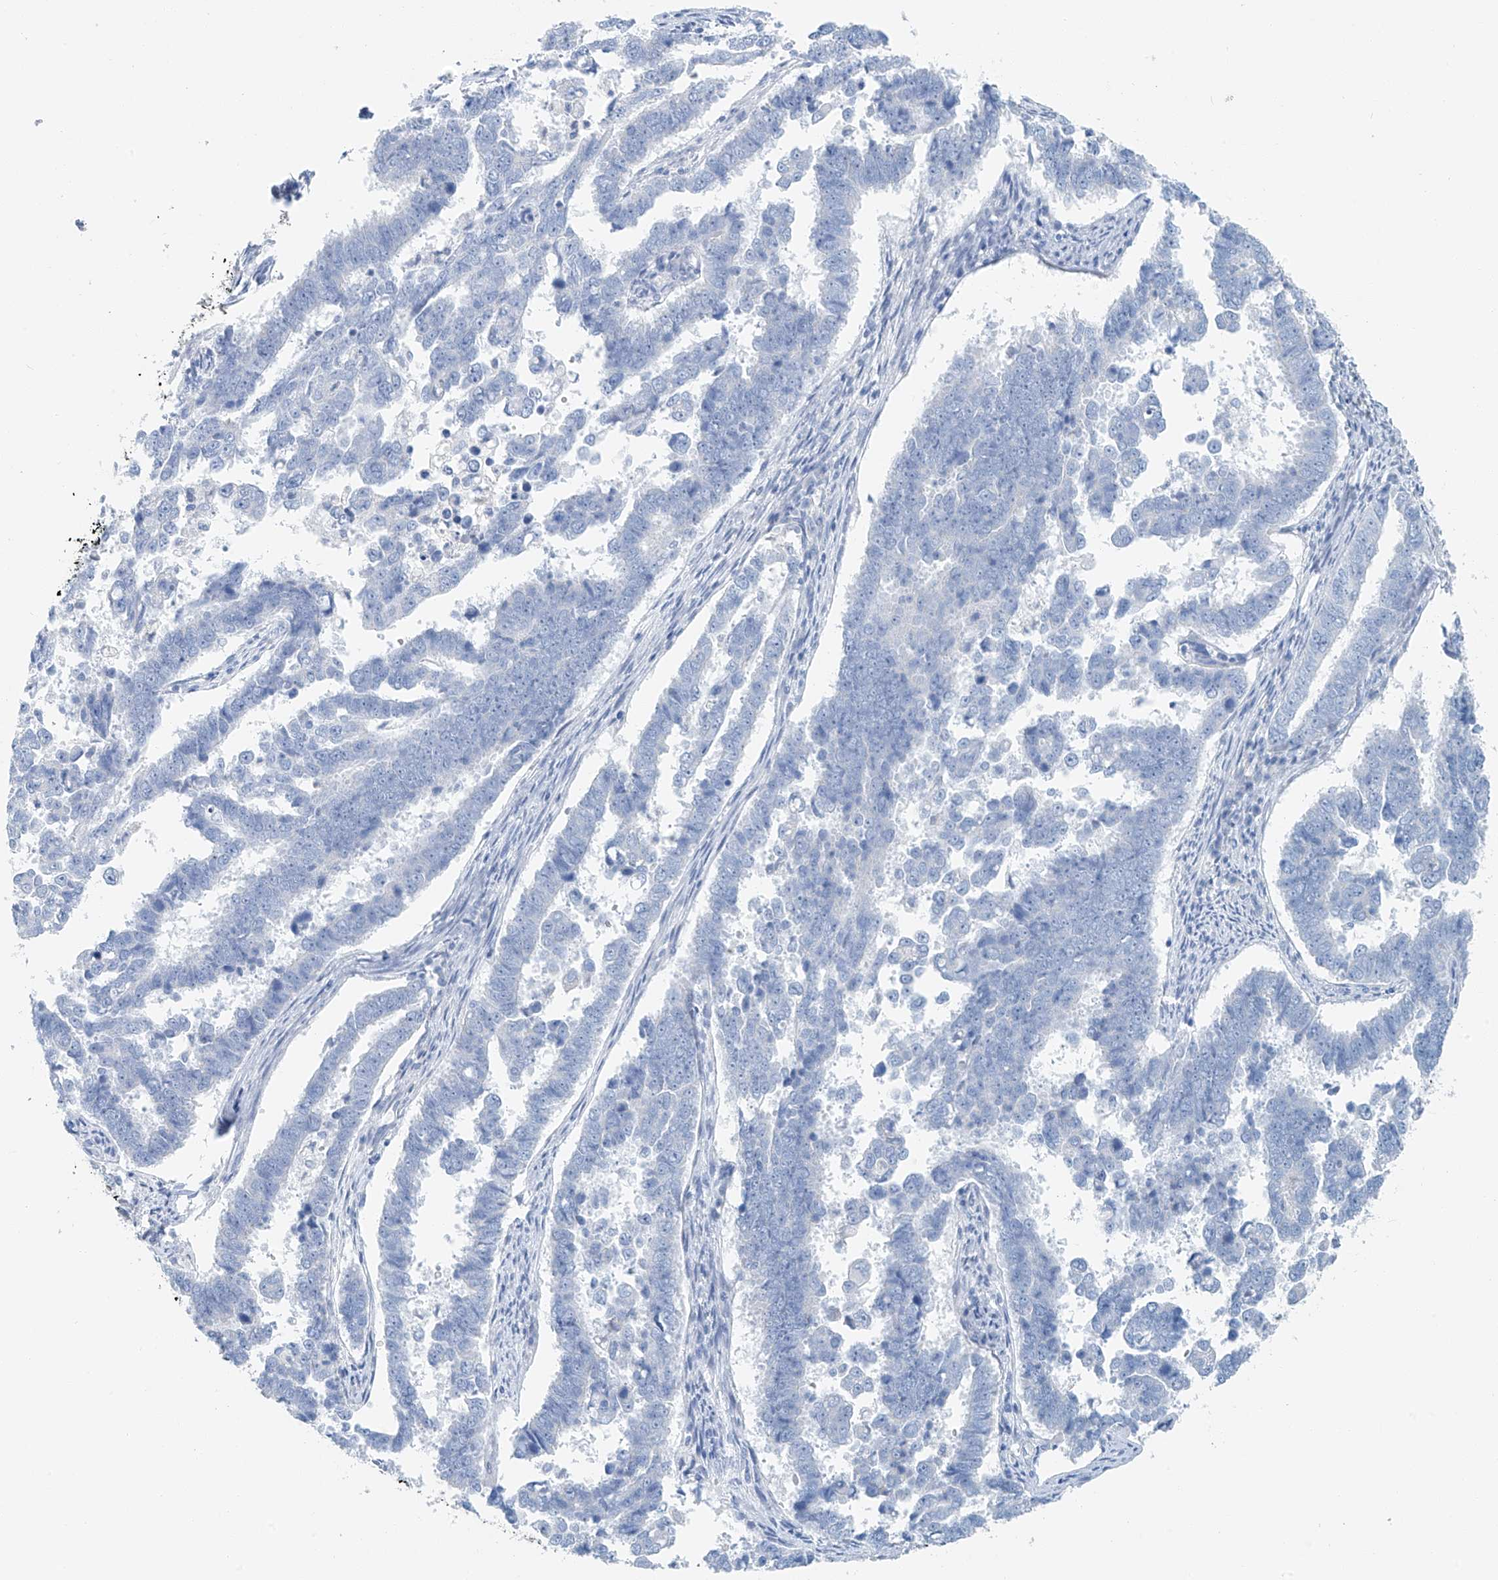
{"staining": {"intensity": "negative", "quantity": "none", "location": "none"}, "tissue": "endometrial cancer", "cell_type": "Tumor cells", "image_type": "cancer", "snomed": [{"axis": "morphology", "description": "Adenocarcinoma, NOS"}, {"axis": "topography", "description": "Endometrium"}], "caption": "The IHC micrograph has no significant positivity in tumor cells of endometrial adenocarcinoma tissue.", "gene": "C1orf87", "patient": {"sex": "female", "age": 75}}